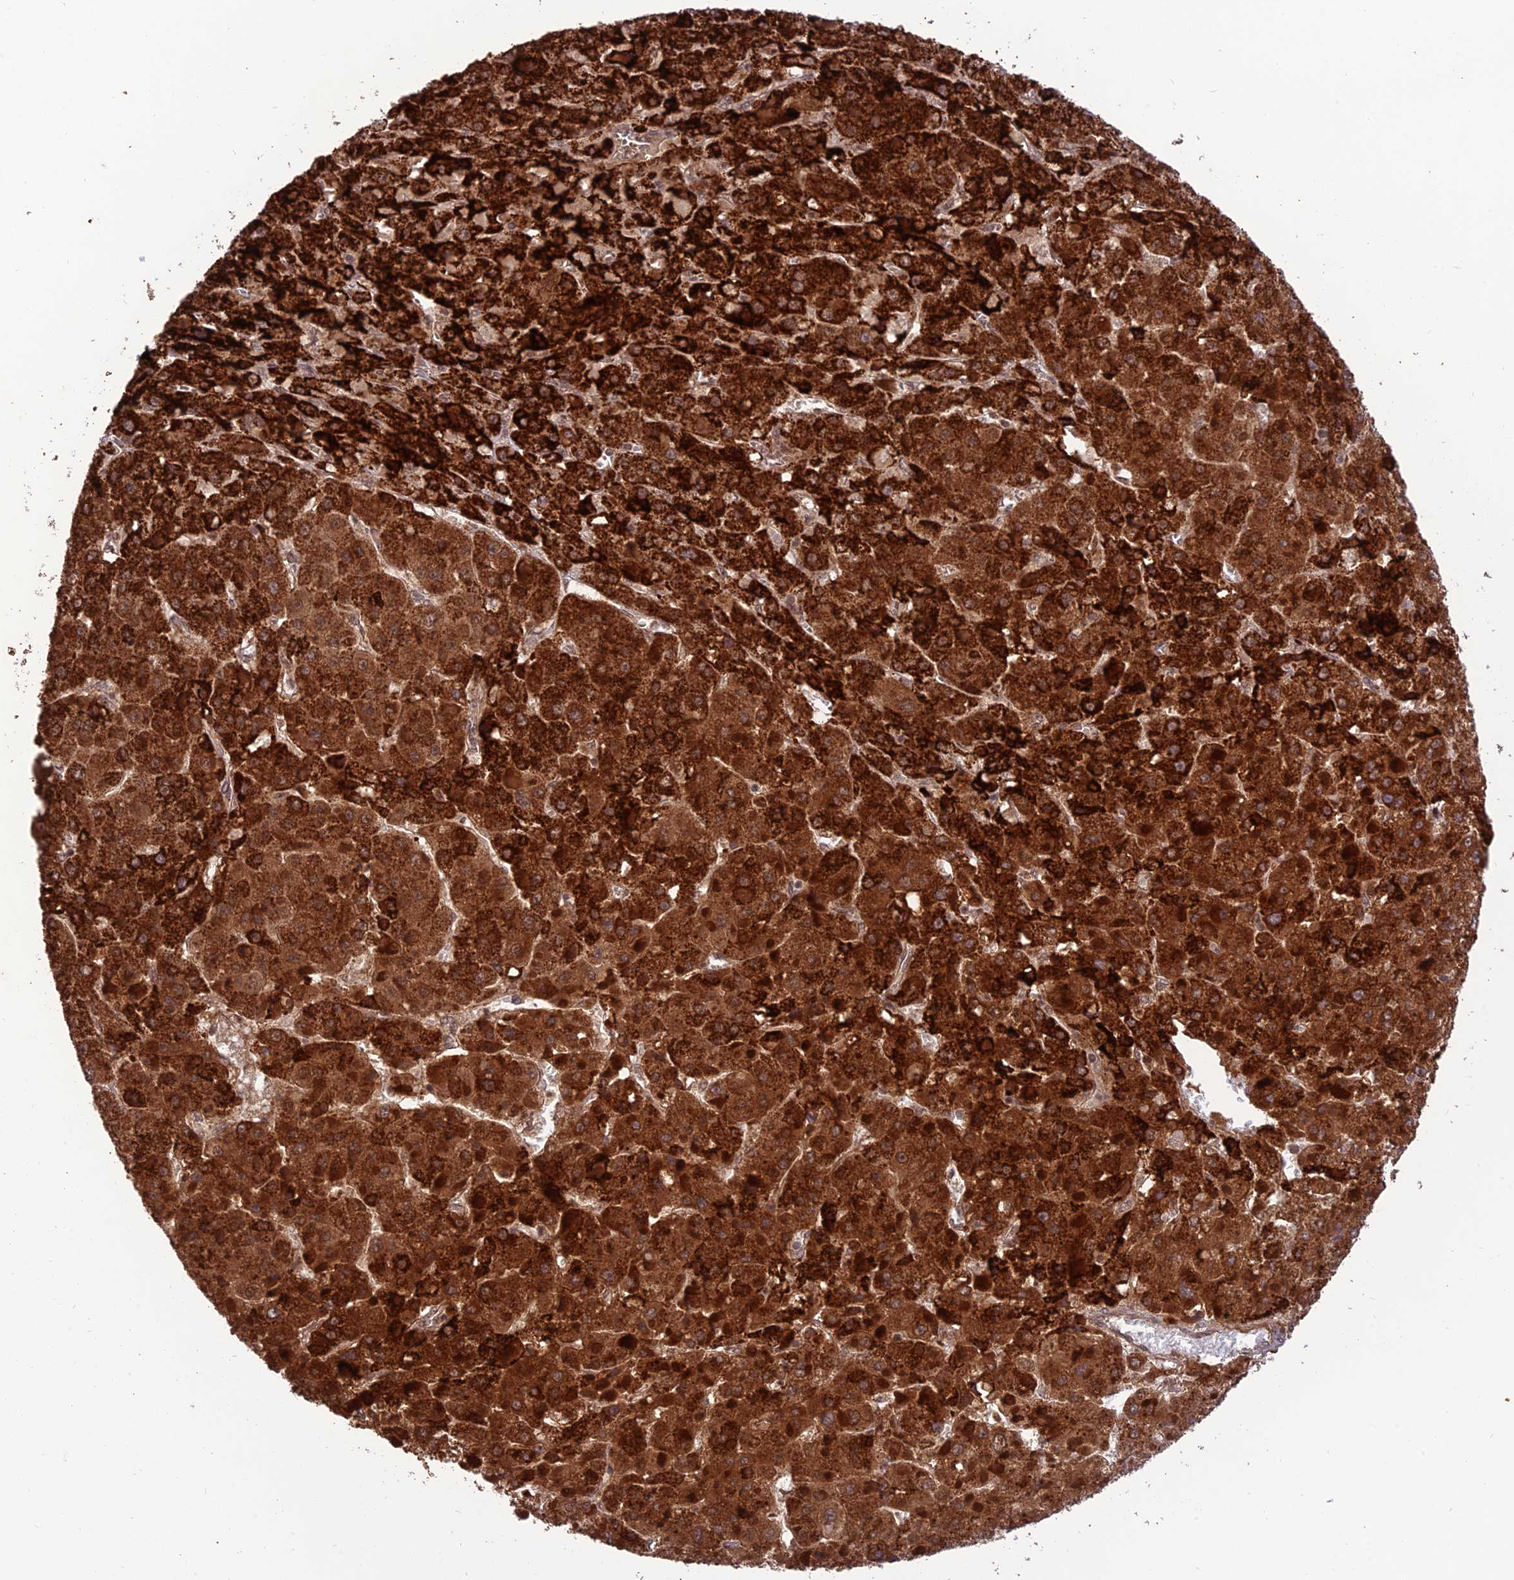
{"staining": {"intensity": "strong", "quantity": ">75%", "location": "cytoplasmic/membranous,nuclear"}, "tissue": "liver cancer", "cell_type": "Tumor cells", "image_type": "cancer", "snomed": [{"axis": "morphology", "description": "Carcinoma, Hepatocellular, NOS"}, {"axis": "topography", "description": "Liver"}], "caption": "Human liver hepatocellular carcinoma stained with a protein marker exhibits strong staining in tumor cells.", "gene": "REV1", "patient": {"sex": "female", "age": 73}}